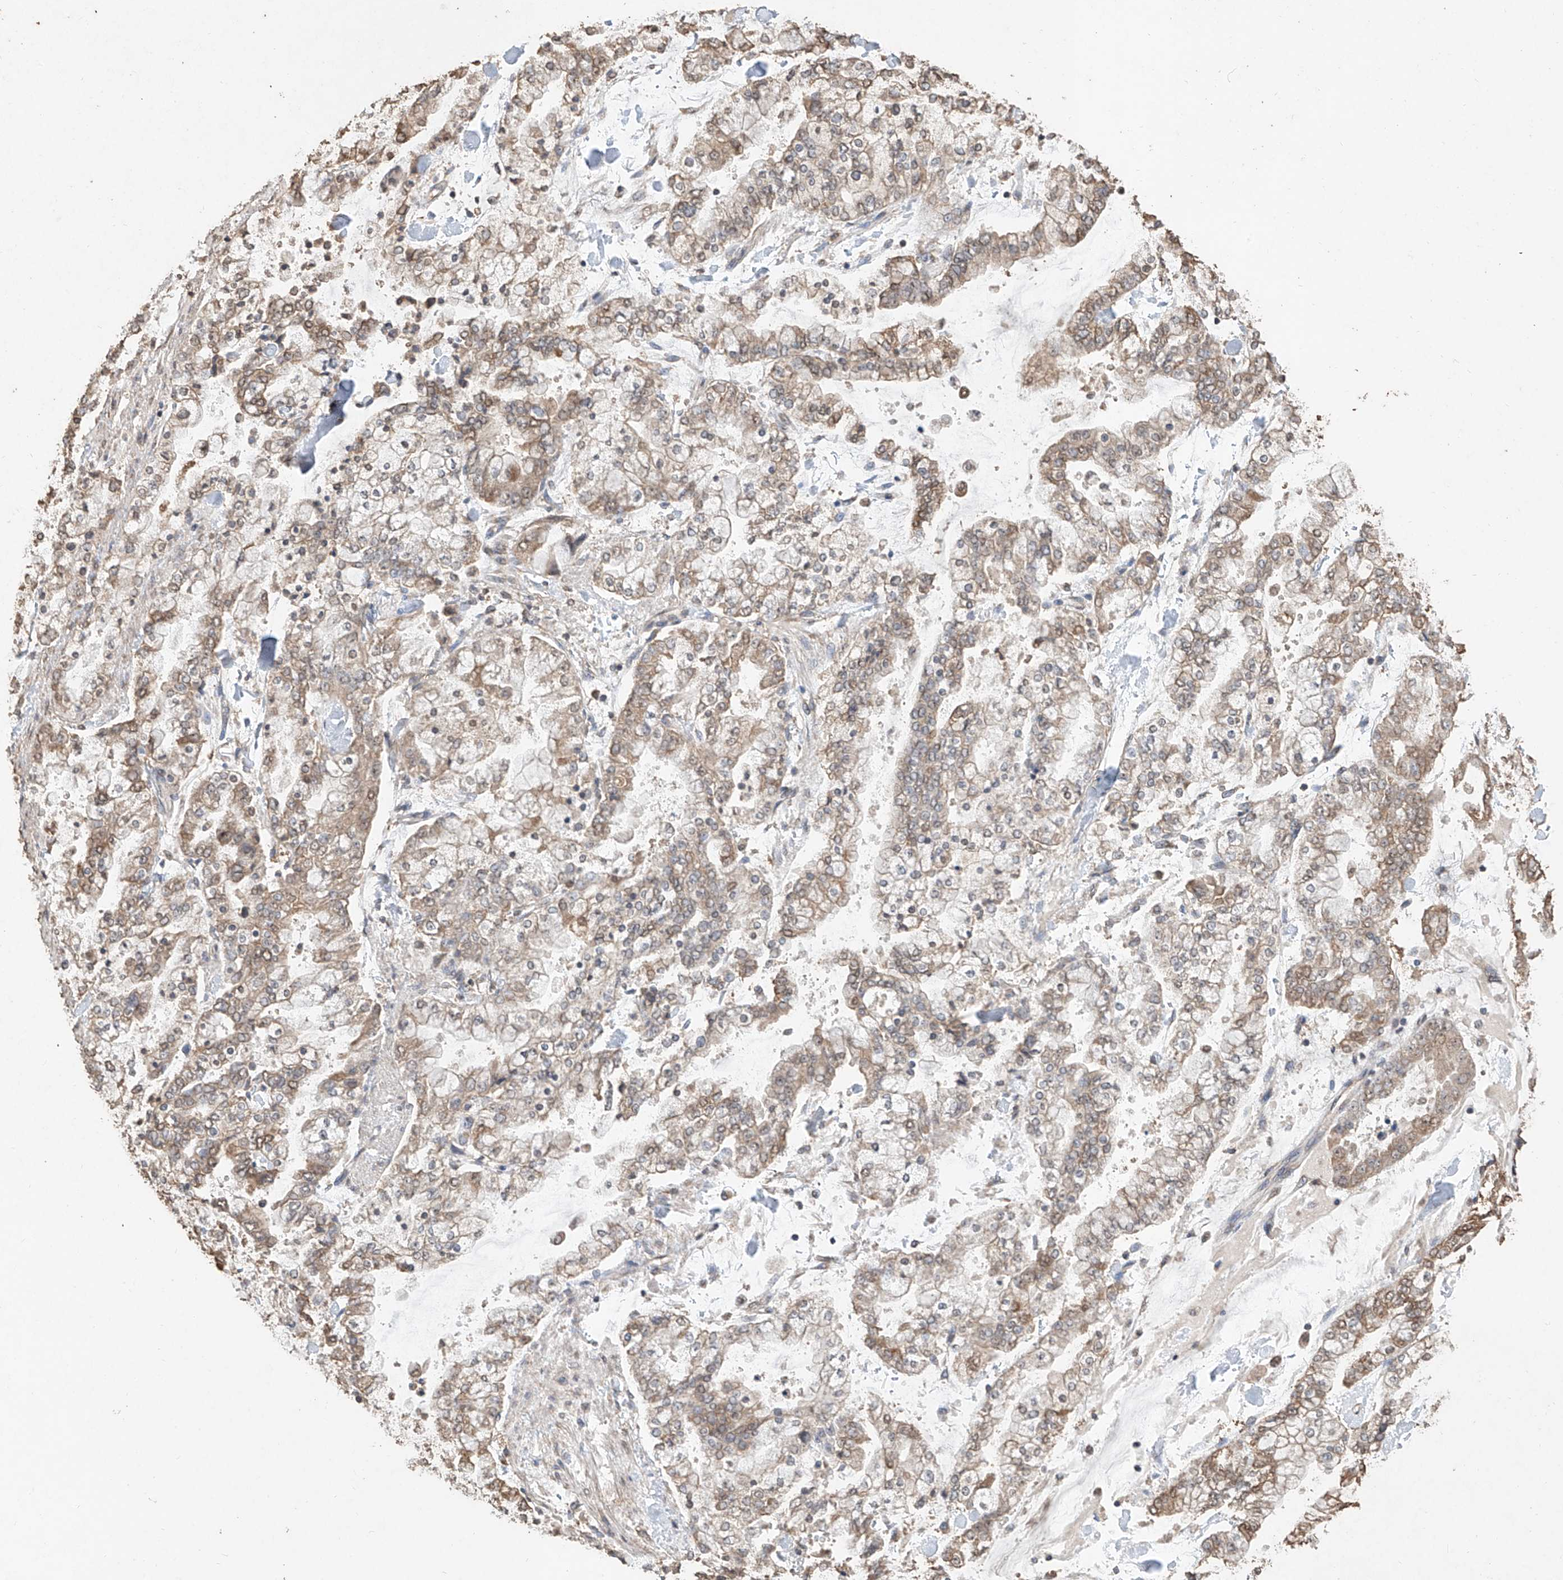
{"staining": {"intensity": "moderate", "quantity": ">75%", "location": "cytoplasmic/membranous"}, "tissue": "stomach cancer", "cell_type": "Tumor cells", "image_type": "cancer", "snomed": [{"axis": "morphology", "description": "Normal tissue, NOS"}, {"axis": "morphology", "description": "Adenocarcinoma, NOS"}, {"axis": "topography", "description": "Stomach, upper"}, {"axis": "topography", "description": "Stomach"}], "caption": "A micrograph of adenocarcinoma (stomach) stained for a protein shows moderate cytoplasmic/membranous brown staining in tumor cells. (Brightfield microscopy of DAB IHC at high magnification).", "gene": "ELOVL1", "patient": {"sex": "male", "age": 76}}